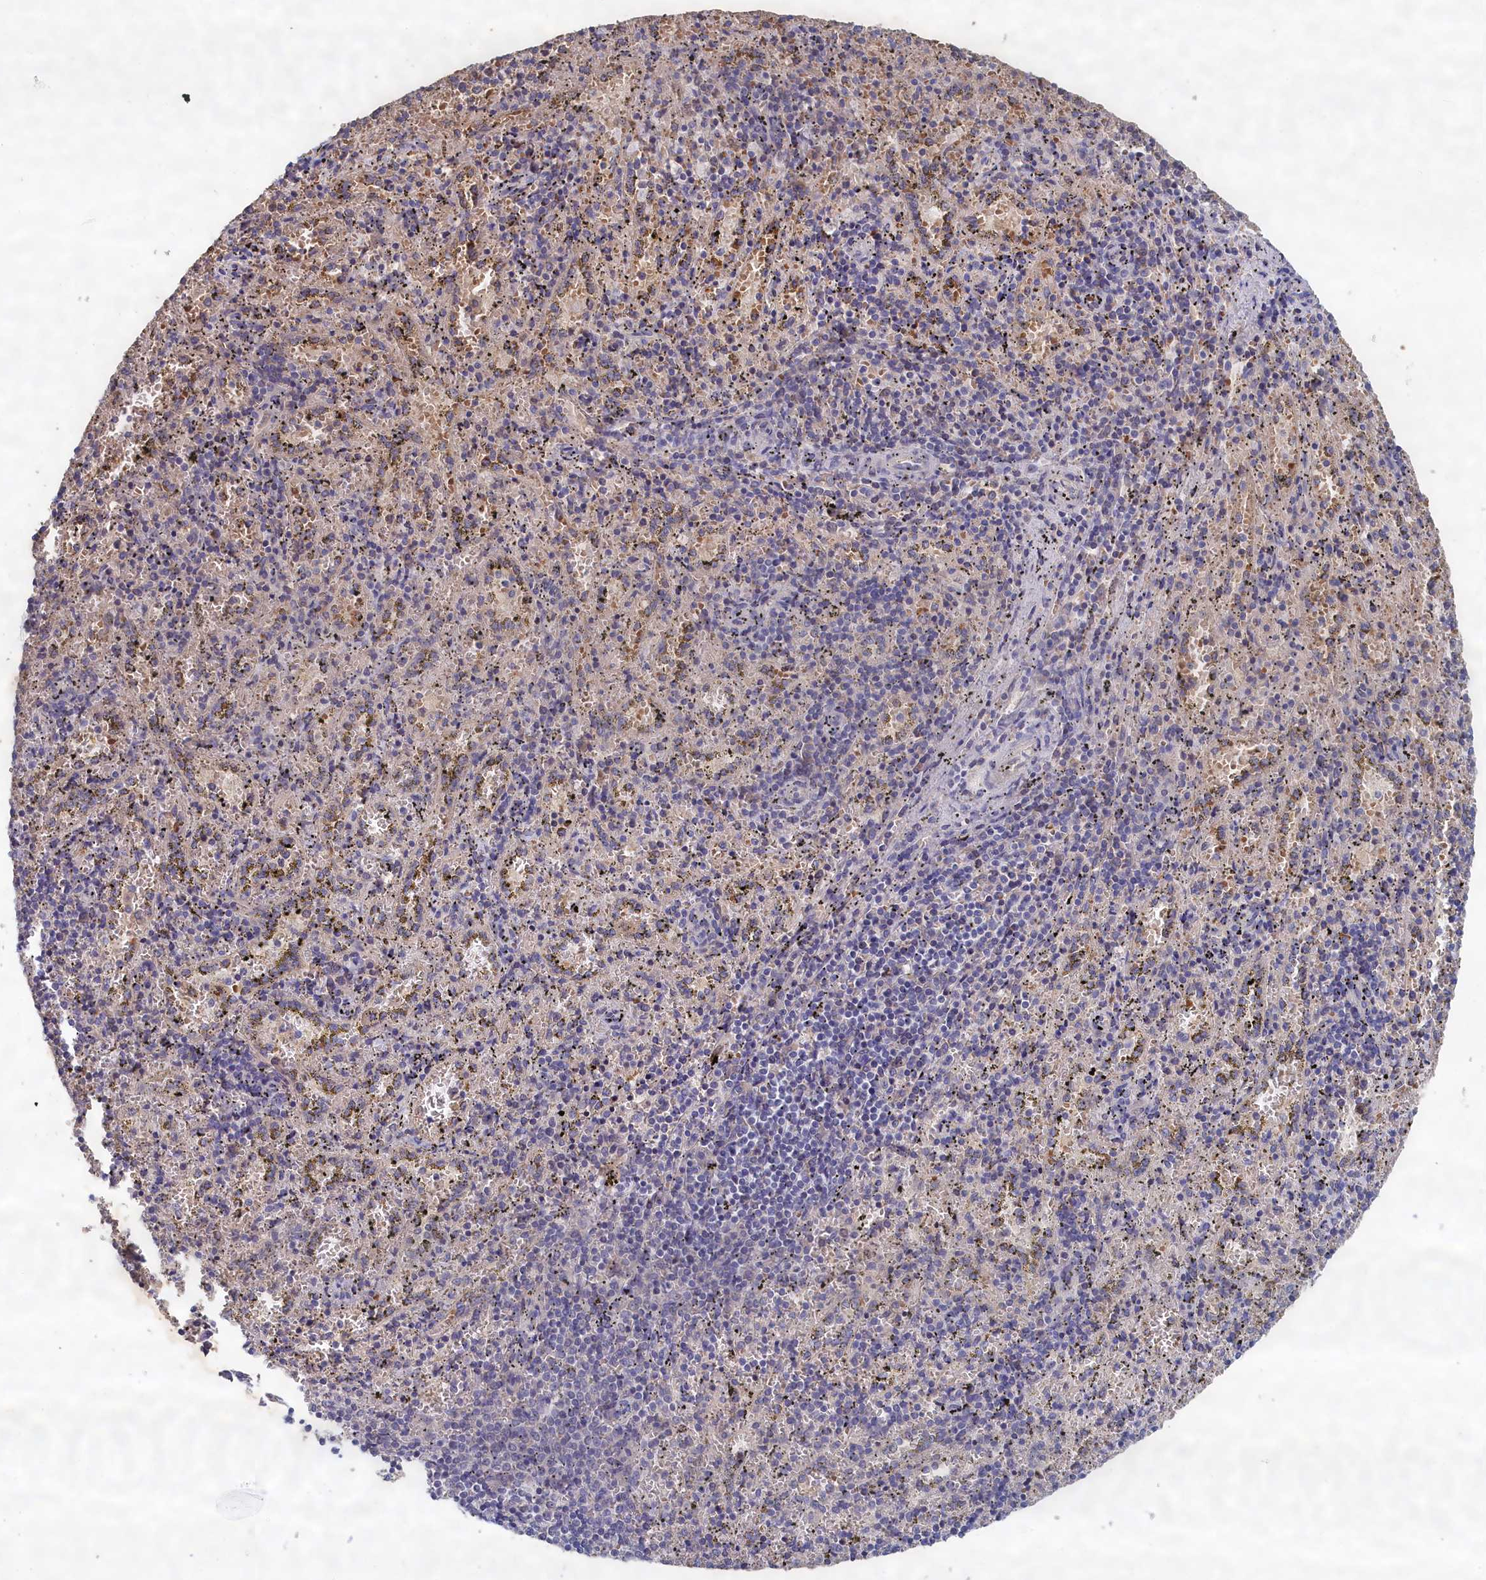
{"staining": {"intensity": "negative", "quantity": "none", "location": "none"}, "tissue": "spleen", "cell_type": "Cells in red pulp", "image_type": "normal", "snomed": [{"axis": "morphology", "description": "Normal tissue, NOS"}, {"axis": "topography", "description": "Spleen"}], "caption": "Human spleen stained for a protein using IHC demonstrates no expression in cells in red pulp.", "gene": "CELF5", "patient": {"sex": "male", "age": 11}}